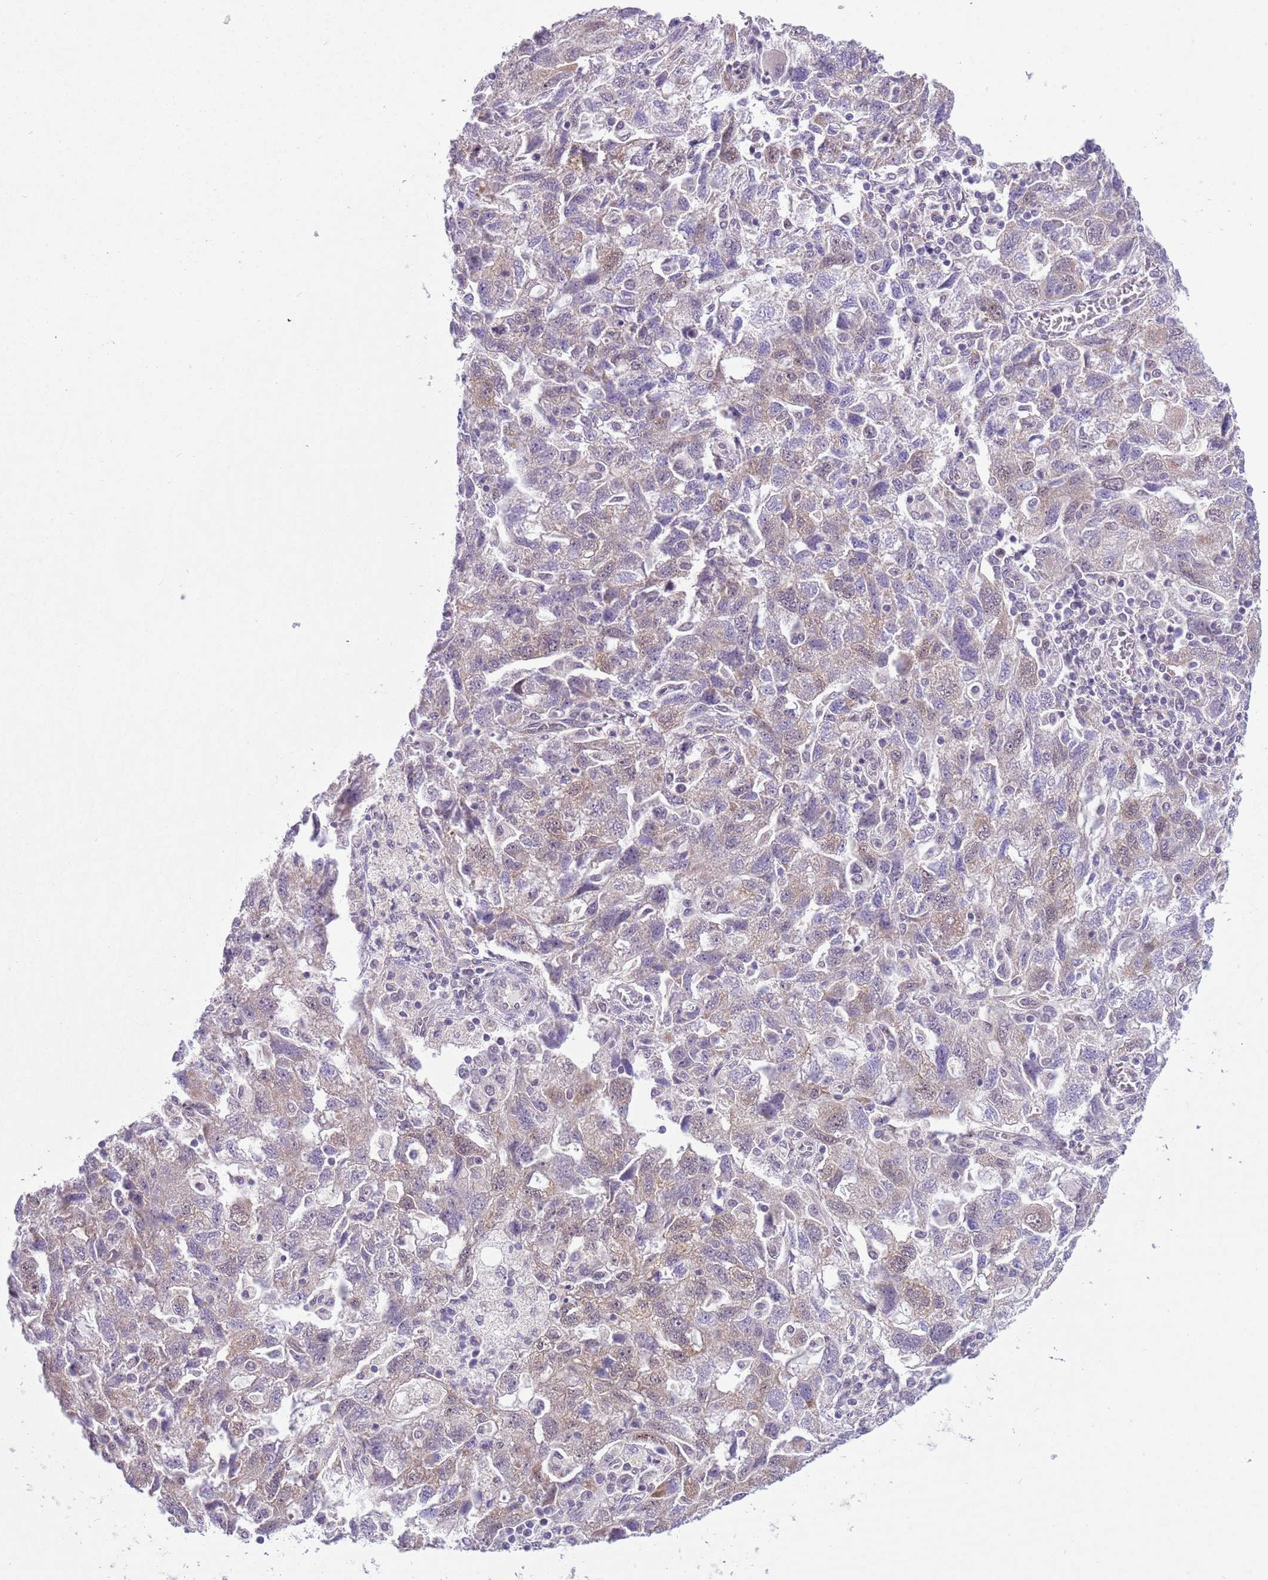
{"staining": {"intensity": "weak", "quantity": "25%-75%", "location": "cytoplasmic/membranous"}, "tissue": "ovarian cancer", "cell_type": "Tumor cells", "image_type": "cancer", "snomed": [{"axis": "morphology", "description": "Carcinoma, NOS"}, {"axis": "morphology", "description": "Cystadenocarcinoma, serous, NOS"}, {"axis": "topography", "description": "Ovary"}], "caption": "Ovarian cancer (carcinoma) stained for a protein (brown) exhibits weak cytoplasmic/membranous positive expression in about 25%-75% of tumor cells.", "gene": "FAM120C", "patient": {"sex": "female", "age": 69}}